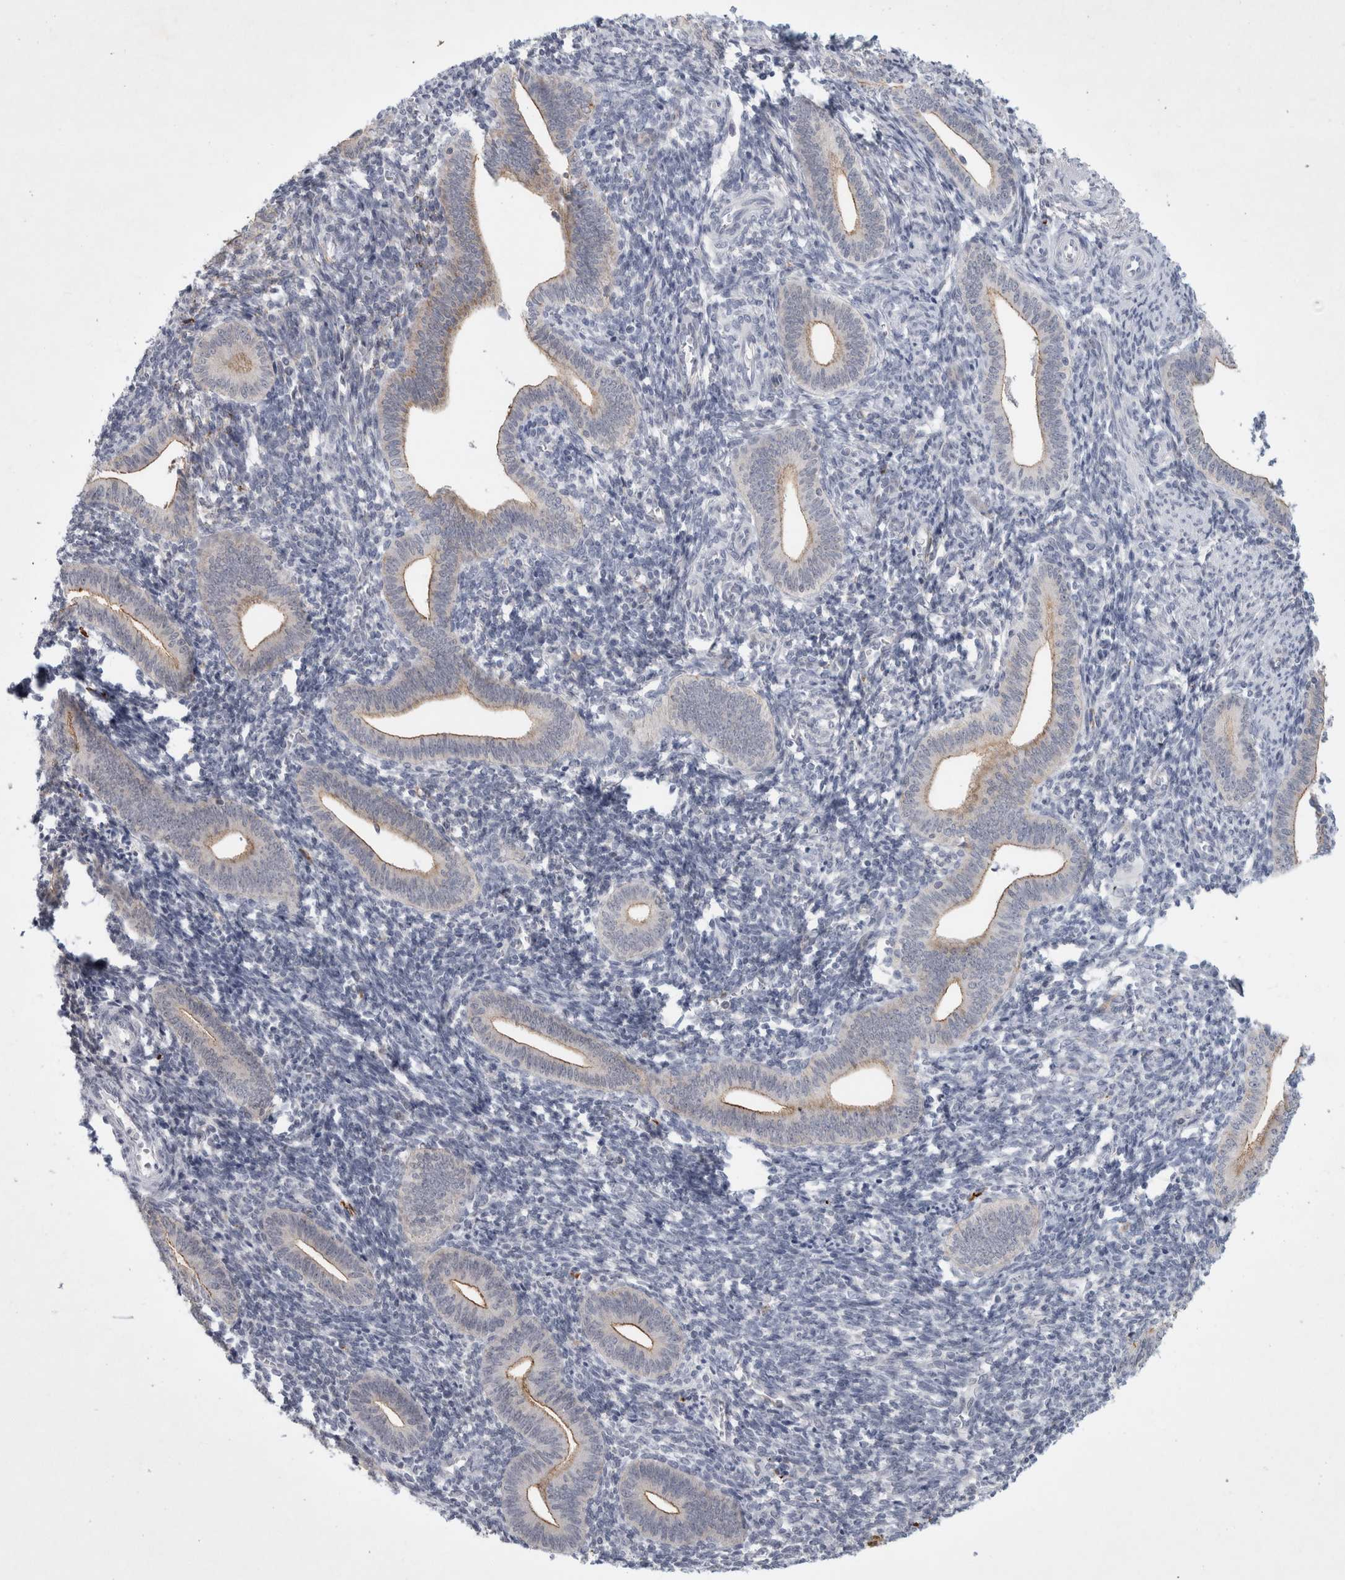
{"staining": {"intensity": "negative", "quantity": "none", "location": "none"}, "tissue": "endometrium", "cell_type": "Cells in endometrial stroma", "image_type": "normal", "snomed": [{"axis": "morphology", "description": "Normal tissue, NOS"}, {"axis": "topography", "description": "Uterus"}, {"axis": "topography", "description": "Endometrium"}], "caption": "This is a image of immunohistochemistry staining of unremarkable endometrium, which shows no staining in cells in endometrial stroma.", "gene": "NIPA1", "patient": {"sex": "female", "age": 33}}